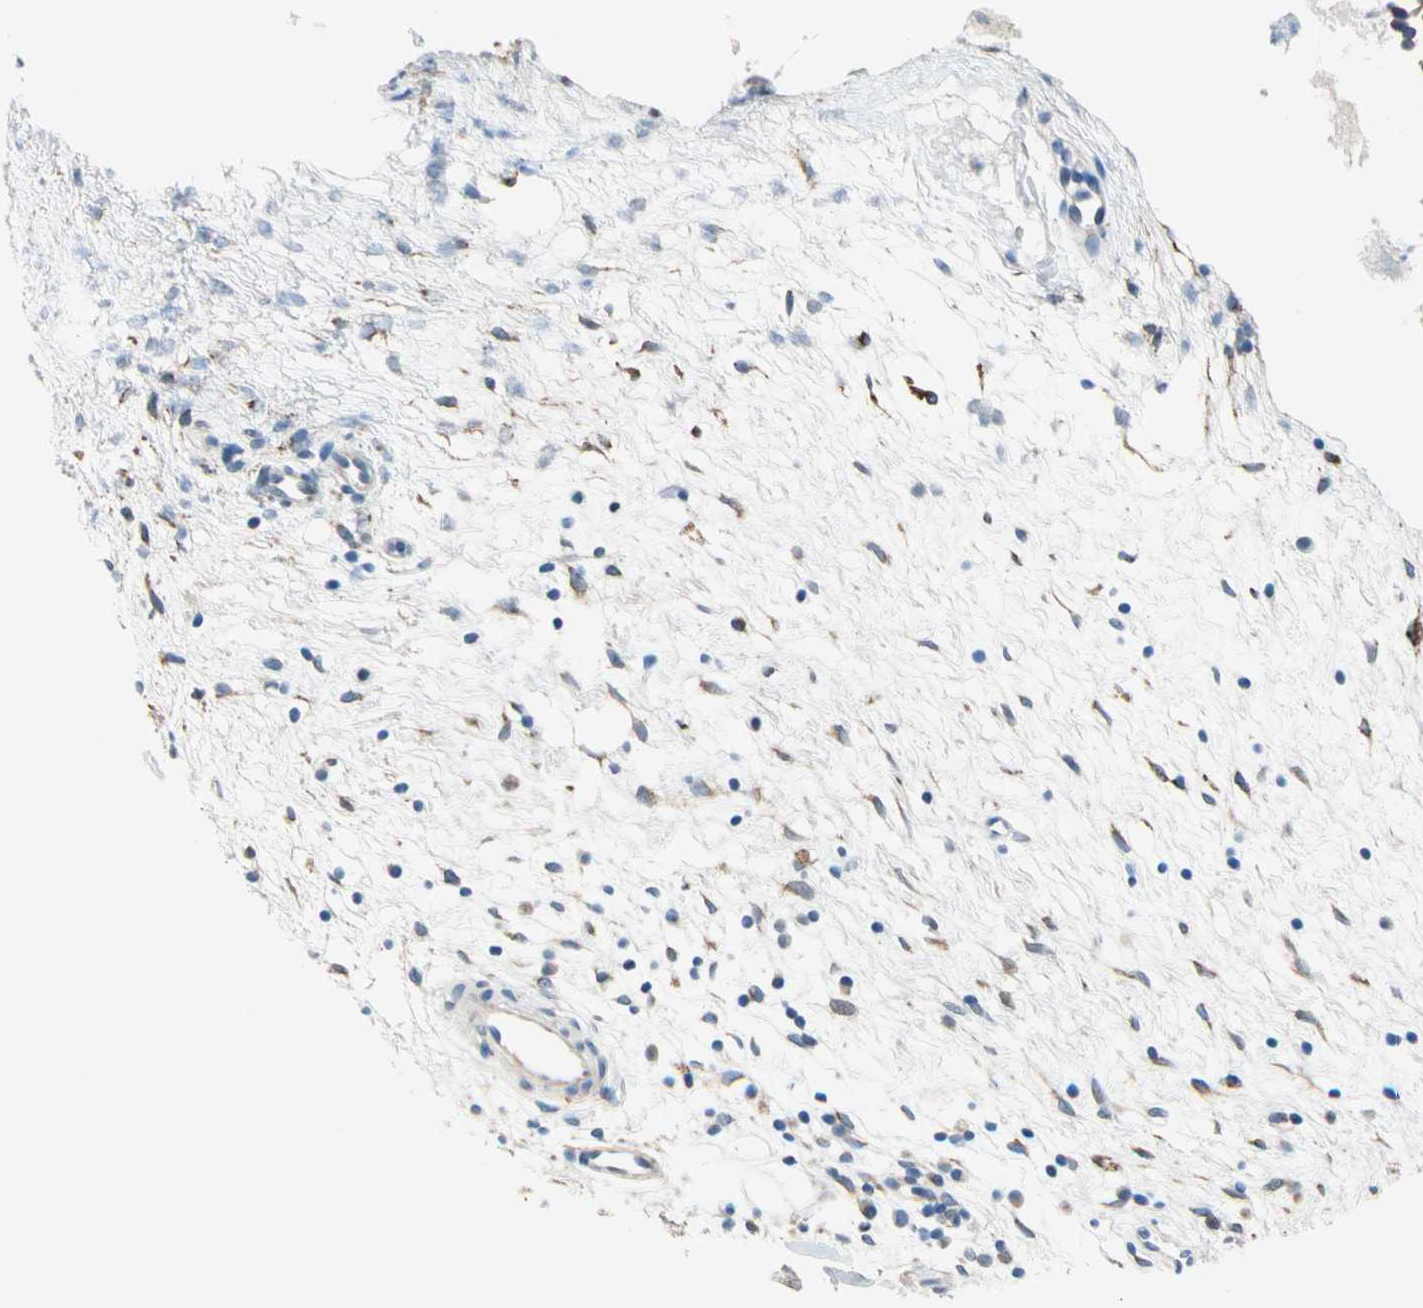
{"staining": {"intensity": "weak", "quantity": ">75%", "location": "cytoplasmic/membranous"}, "tissue": "nasopharynx", "cell_type": "Respiratory epithelial cells", "image_type": "normal", "snomed": [{"axis": "morphology", "description": "Normal tissue, NOS"}, {"axis": "topography", "description": "Nasopharynx"}], "caption": "Protein expression analysis of benign human nasopharynx reveals weak cytoplasmic/membranous positivity in about >75% of respiratory epithelial cells. (IHC, brightfield microscopy, high magnification).", "gene": "LRPAP1", "patient": {"sex": "male", "age": 21}}